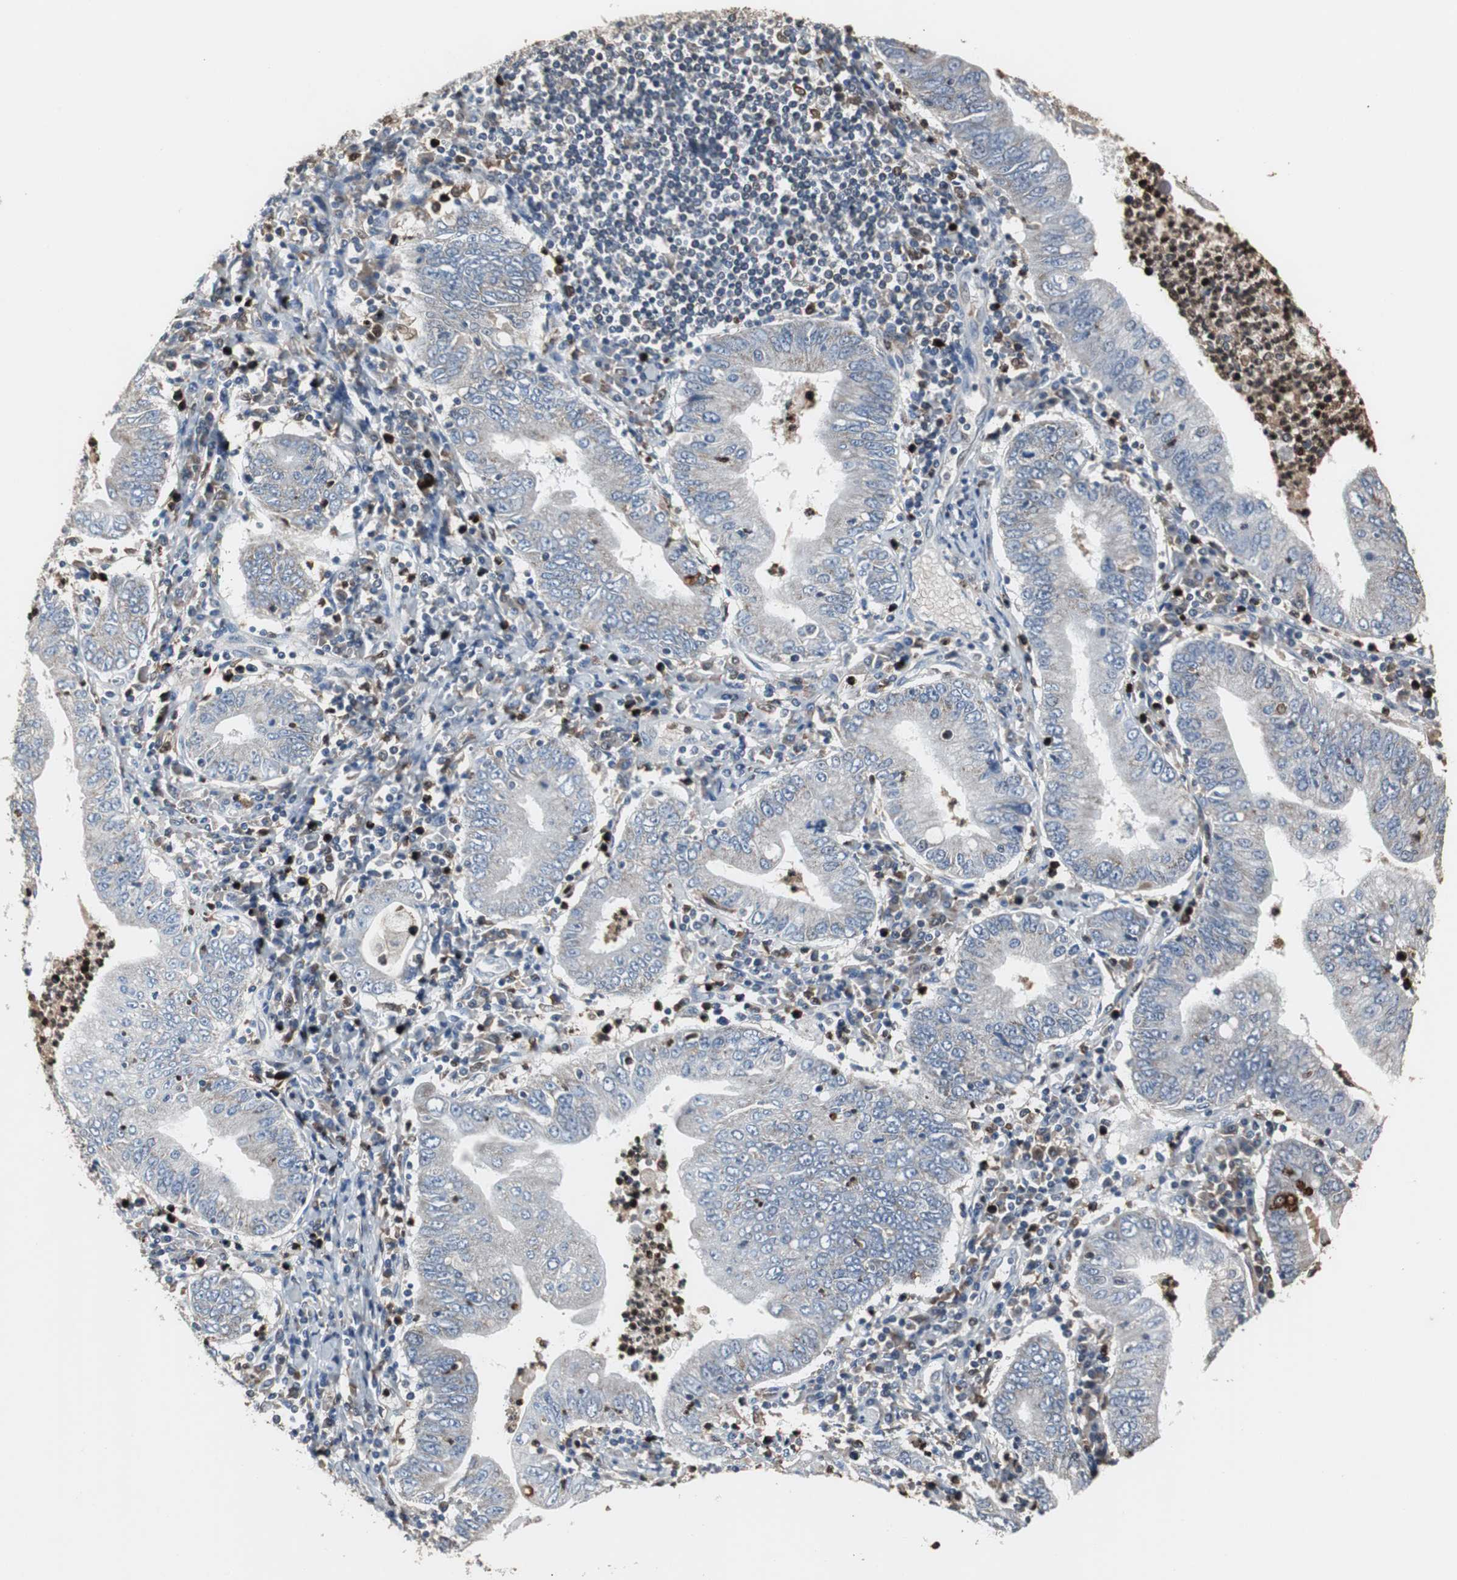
{"staining": {"intensity": "weak", "quantity": "<25%", "location": "cytoplasmic/membranous"}, "tissue": "stomach cancer", "cell_type": "Tumor cells", "image_type": "cancer", "snomed": [{"axis": "morphology", "description": "Normal tissue, NOS"}, {"axis": "morphology", "description": "Adenocarcinoma, NOS"}, {"axis": "topography", "description": "Esophagus"}, {"axis": "topography", "description": "Stomach, upper"}, {"axis": "topography", "description": "Peripheral nerve tissue"}], "caption": "DAB immunohistochemical staining of adenocarcinoma (stomach) shows no significant positivity in tumor cells.", "gene": "NCF2", "patient": {"sex": "male", "age": 62}}